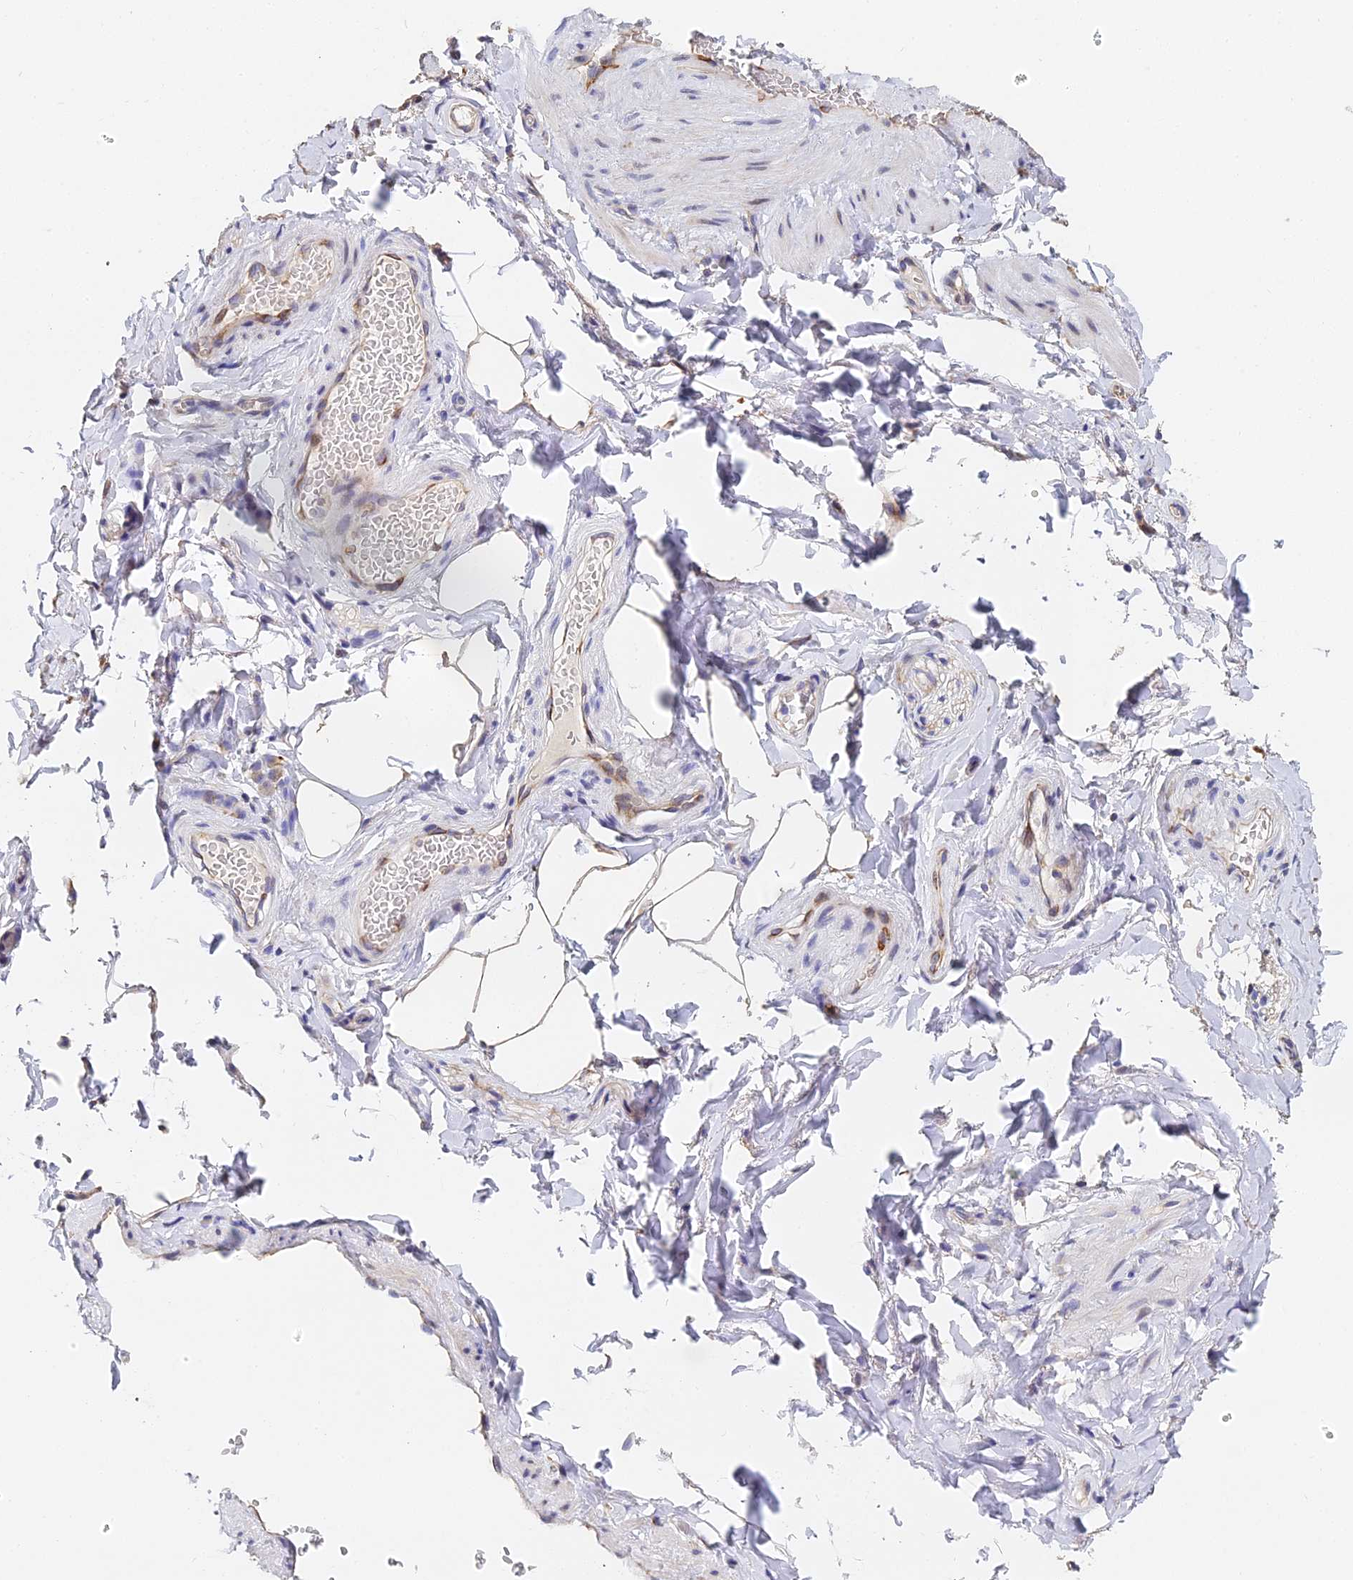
{"staining": {"intensity": "moderate", "quantity": ">75%", "location": "cytoplasmic/membranous"}, "tissue": "adipose tissue", "cell_type": "Adipocytes", "image_type": "normal", "snomed": [{"axis": "morphology", "description": "Normal tissue, NOS"}, {"axis": "topography", "description": "Soft tissue"}, {"axis": "topography", "description": "Vascular tissue"}], "caption": "Immunohistochemical staining of unremarkable adipose tissue demonstrates moderate cytoplasmic/membranous protein positivity in about >75% of adipocytes.", "gene": "ENSG00000268674", "patient": {"sex": "male", "age": 54}}